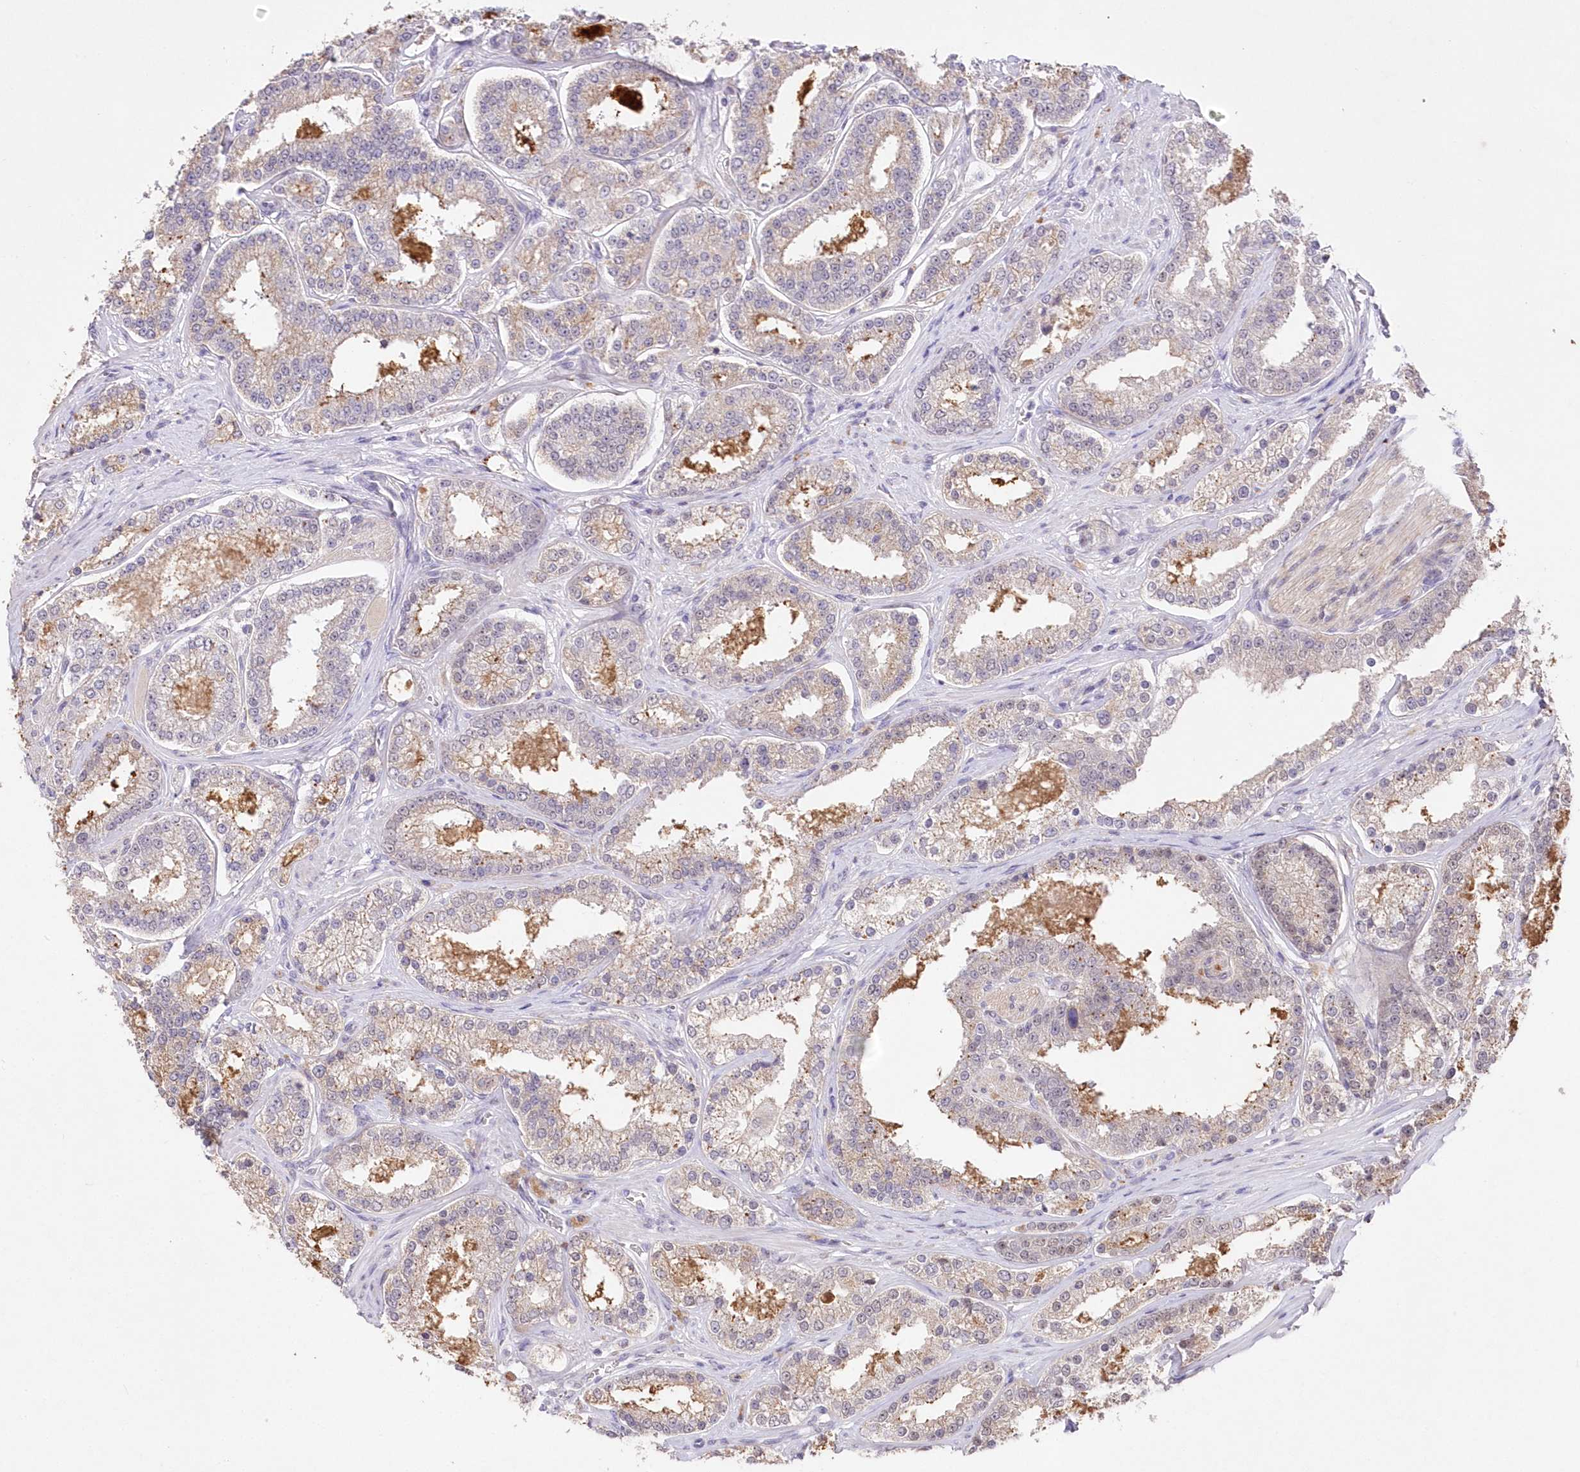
{"staining": {"intensity": "weak", "quantity": "<25%", "location": "cytoplasmic/membranous"}, "tissue": "prostate cancer", "cell_type": "Tumor cells", "image_type": "cancer", "snomed": [{"axis": "morphology", "description": "Normal tissue, NOS"}, {"axis": "morphology", "description": "Adenocarcinoma, High grade"}, {"axis": "topography", "description": "Prostate"}], "caption": "This is an IHC histopathology image of prostate cancer. There is no positivity in tumor cells.", "gene": "RBM27", "patient": {"sex": "male", "age": 83}}